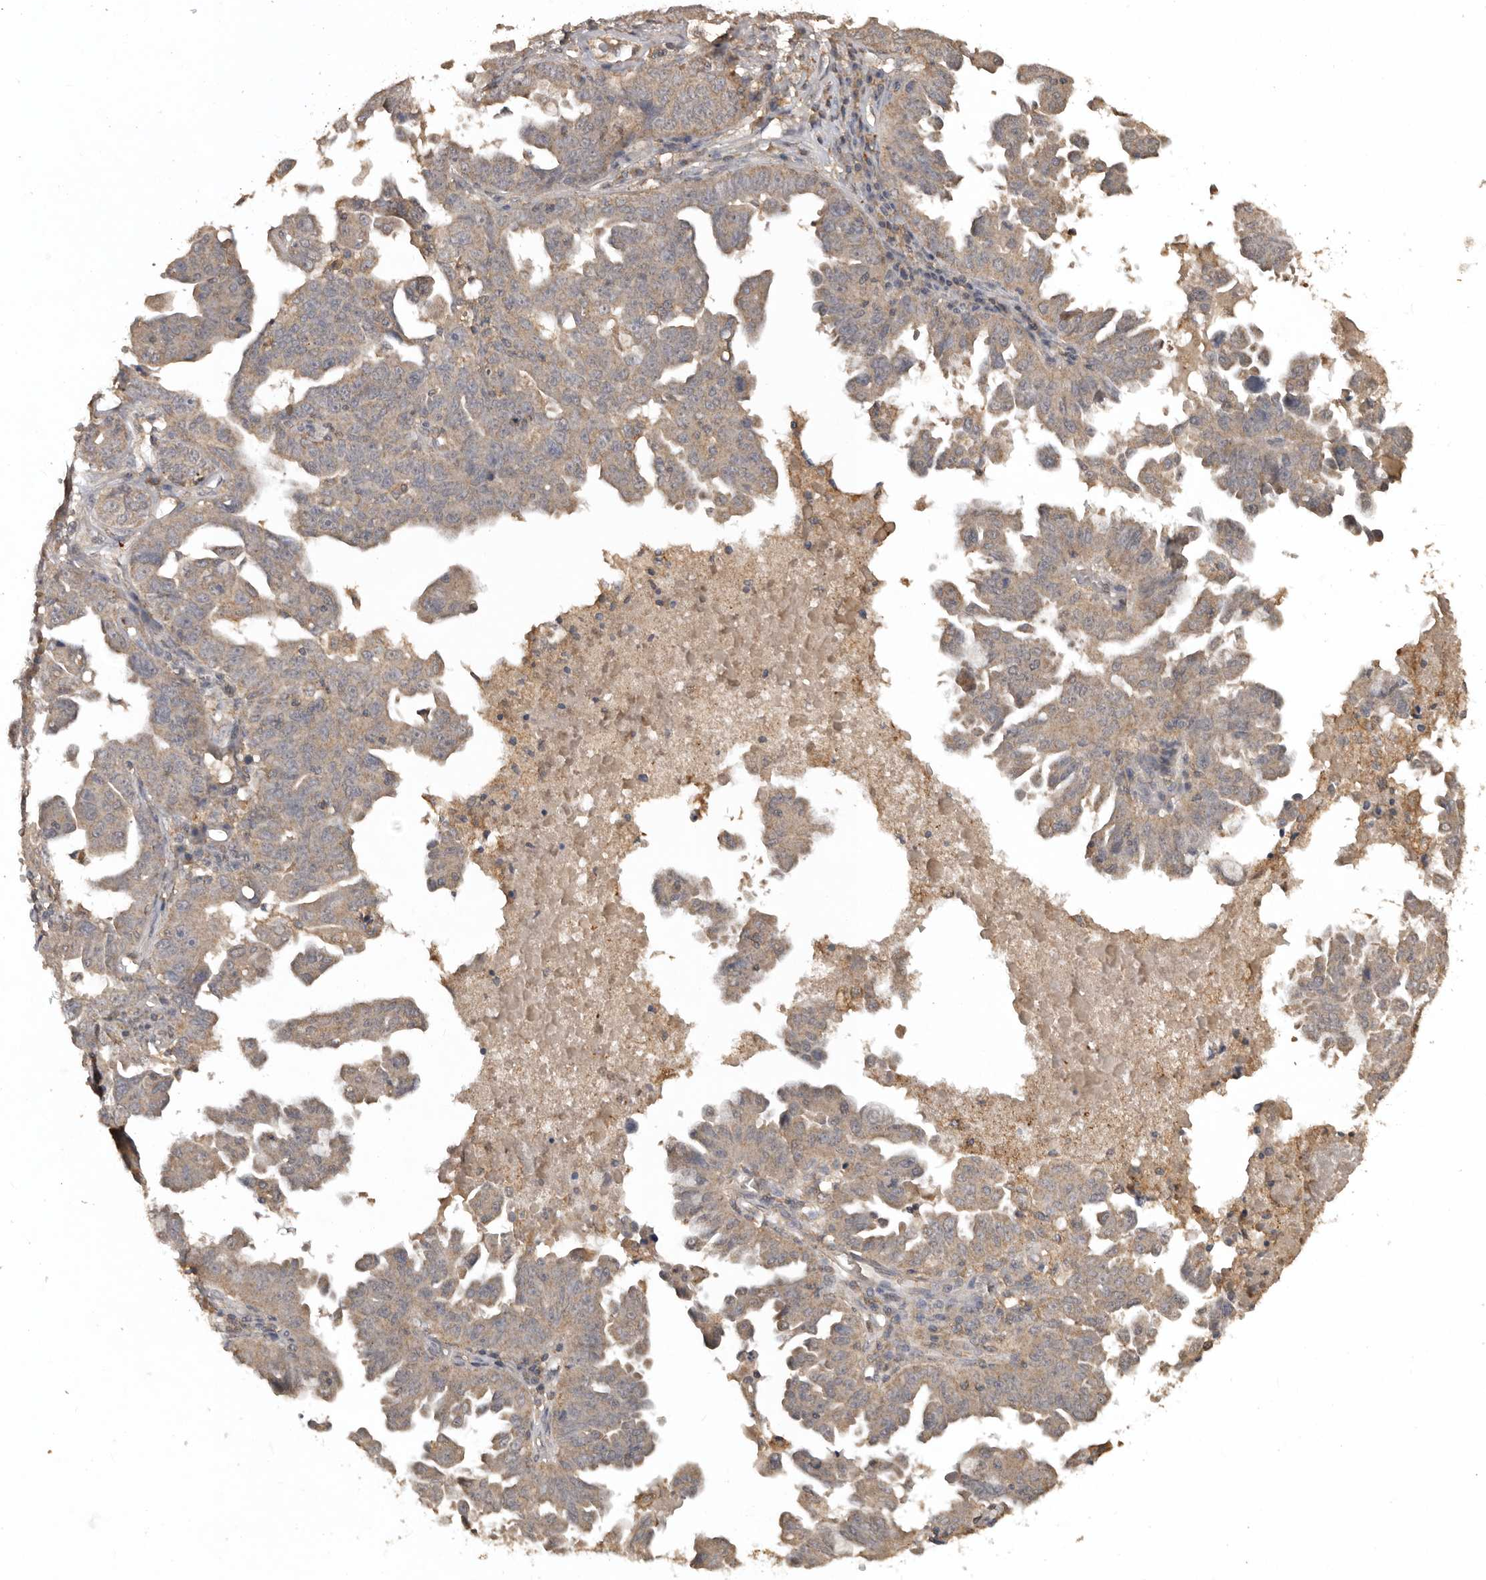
{"staining": {"intensity": "weak", "quantity": ">75%", "location": "cytoplasmic/membranous"}, "tissue": "ovarian cancer", "cell_type": "Tumor cells", "image_type": "cancer", "snomed": [{"axis": "morphology", "description": "Carcinoma, endometroid"}, {"axis": "topography", "description": "Ovary"}], "caption": "Protein expression analysis of ovarian cancer shows weak cytoplasmic/membranous expression in about >75% of tumor cells.", "gene": "ADAMTS4", "patient": {"sex": "female", "age": 62}}